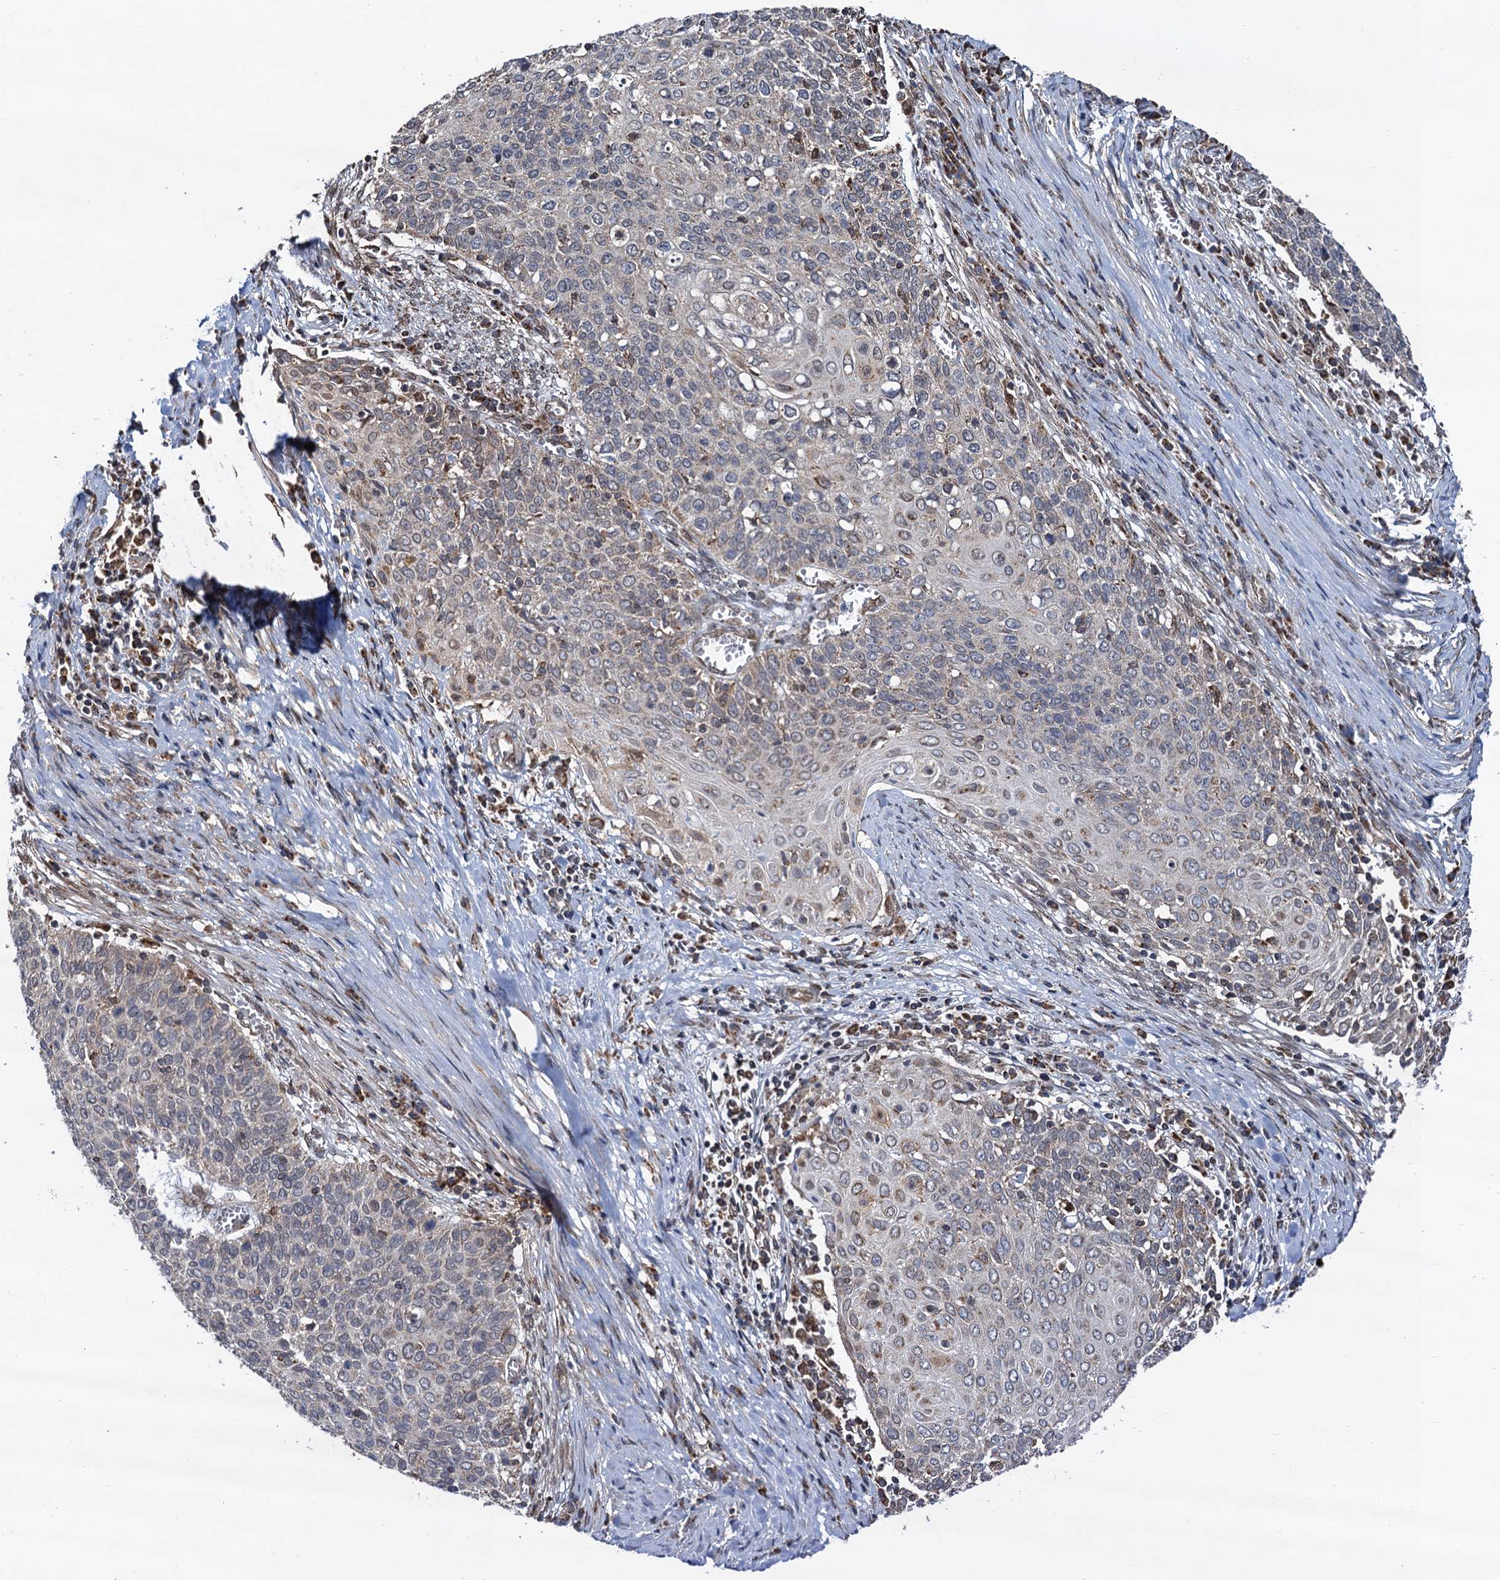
{"staining": {"intensity": "negative", "quantity": "none", "location": "none"}, "tissue": "cervical cancer", "cell_type": "Tumor cells", "image_type": "cancer", "snomed": [{"axis": "morphology", "description": "Squamous cell carcinoma, NOS"}, {"axis": "topography", "description": "Cervix"}], "caption": "High power microscopy histopathology image of an IHC micrograph of cervical cancer, revealing no significant positivity in tumor cells.", "gene": "CMPK2", "patient": {"sex": "female", "age": 39}}